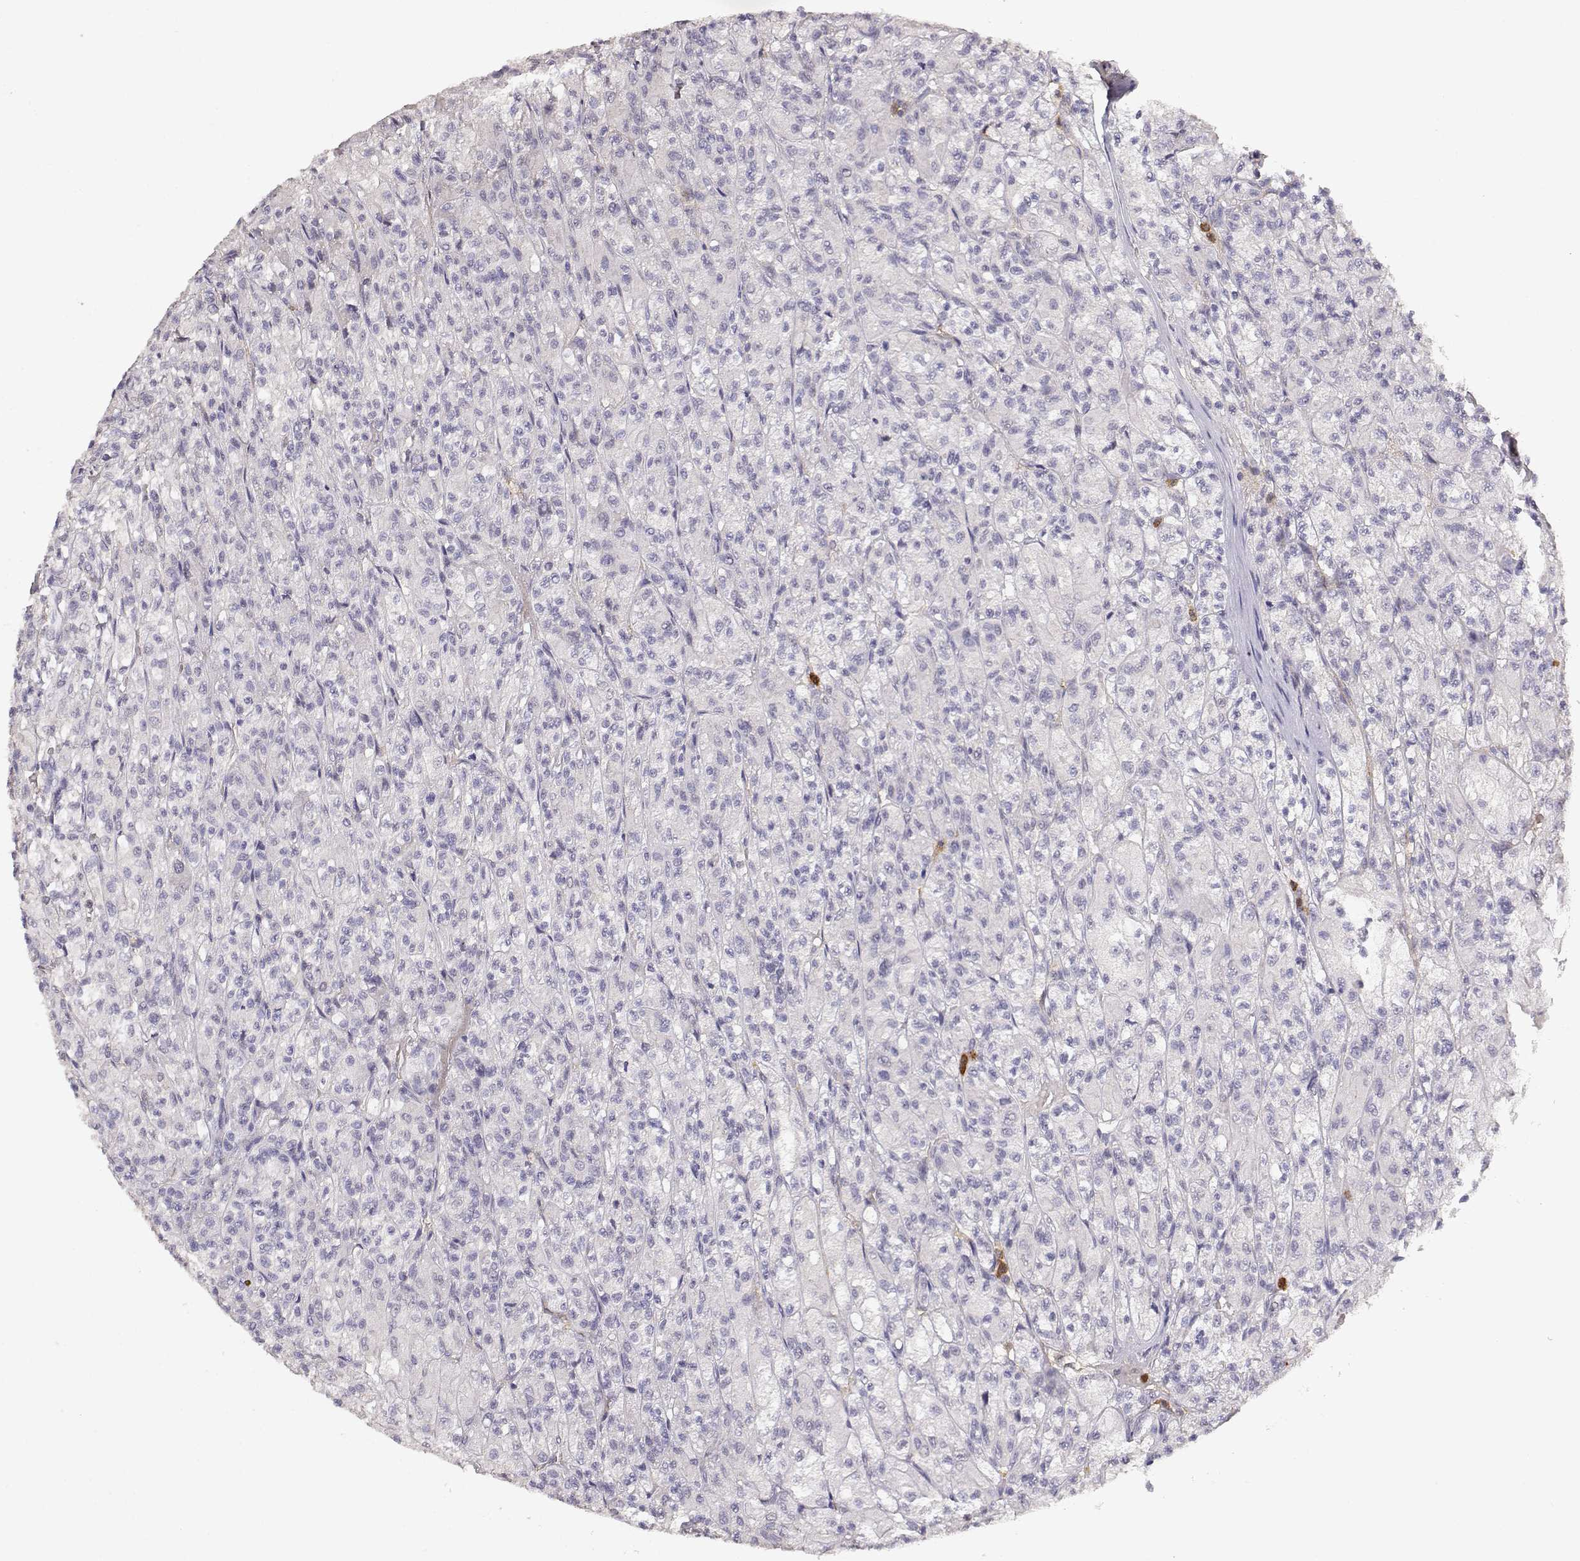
{"staining": {"intensity": "negative", "quantity": "none", "location": "none"}, "tissue": "renal cancer", "cell_type": "Tumor cells", "image_type": "cancer", "snomed": [{"axis": "morphology", "description": "Adenocarcinoma, NOS"}, {"axis": "topography", "description": "Kidney"}], "caption": "Human renal cancer stained for a protein using immunohistochemistry (IHC) shows no expression in tumor cells.", "gene": "TNFRSF10C", "patient": {"sex": "female", "age": 70}}